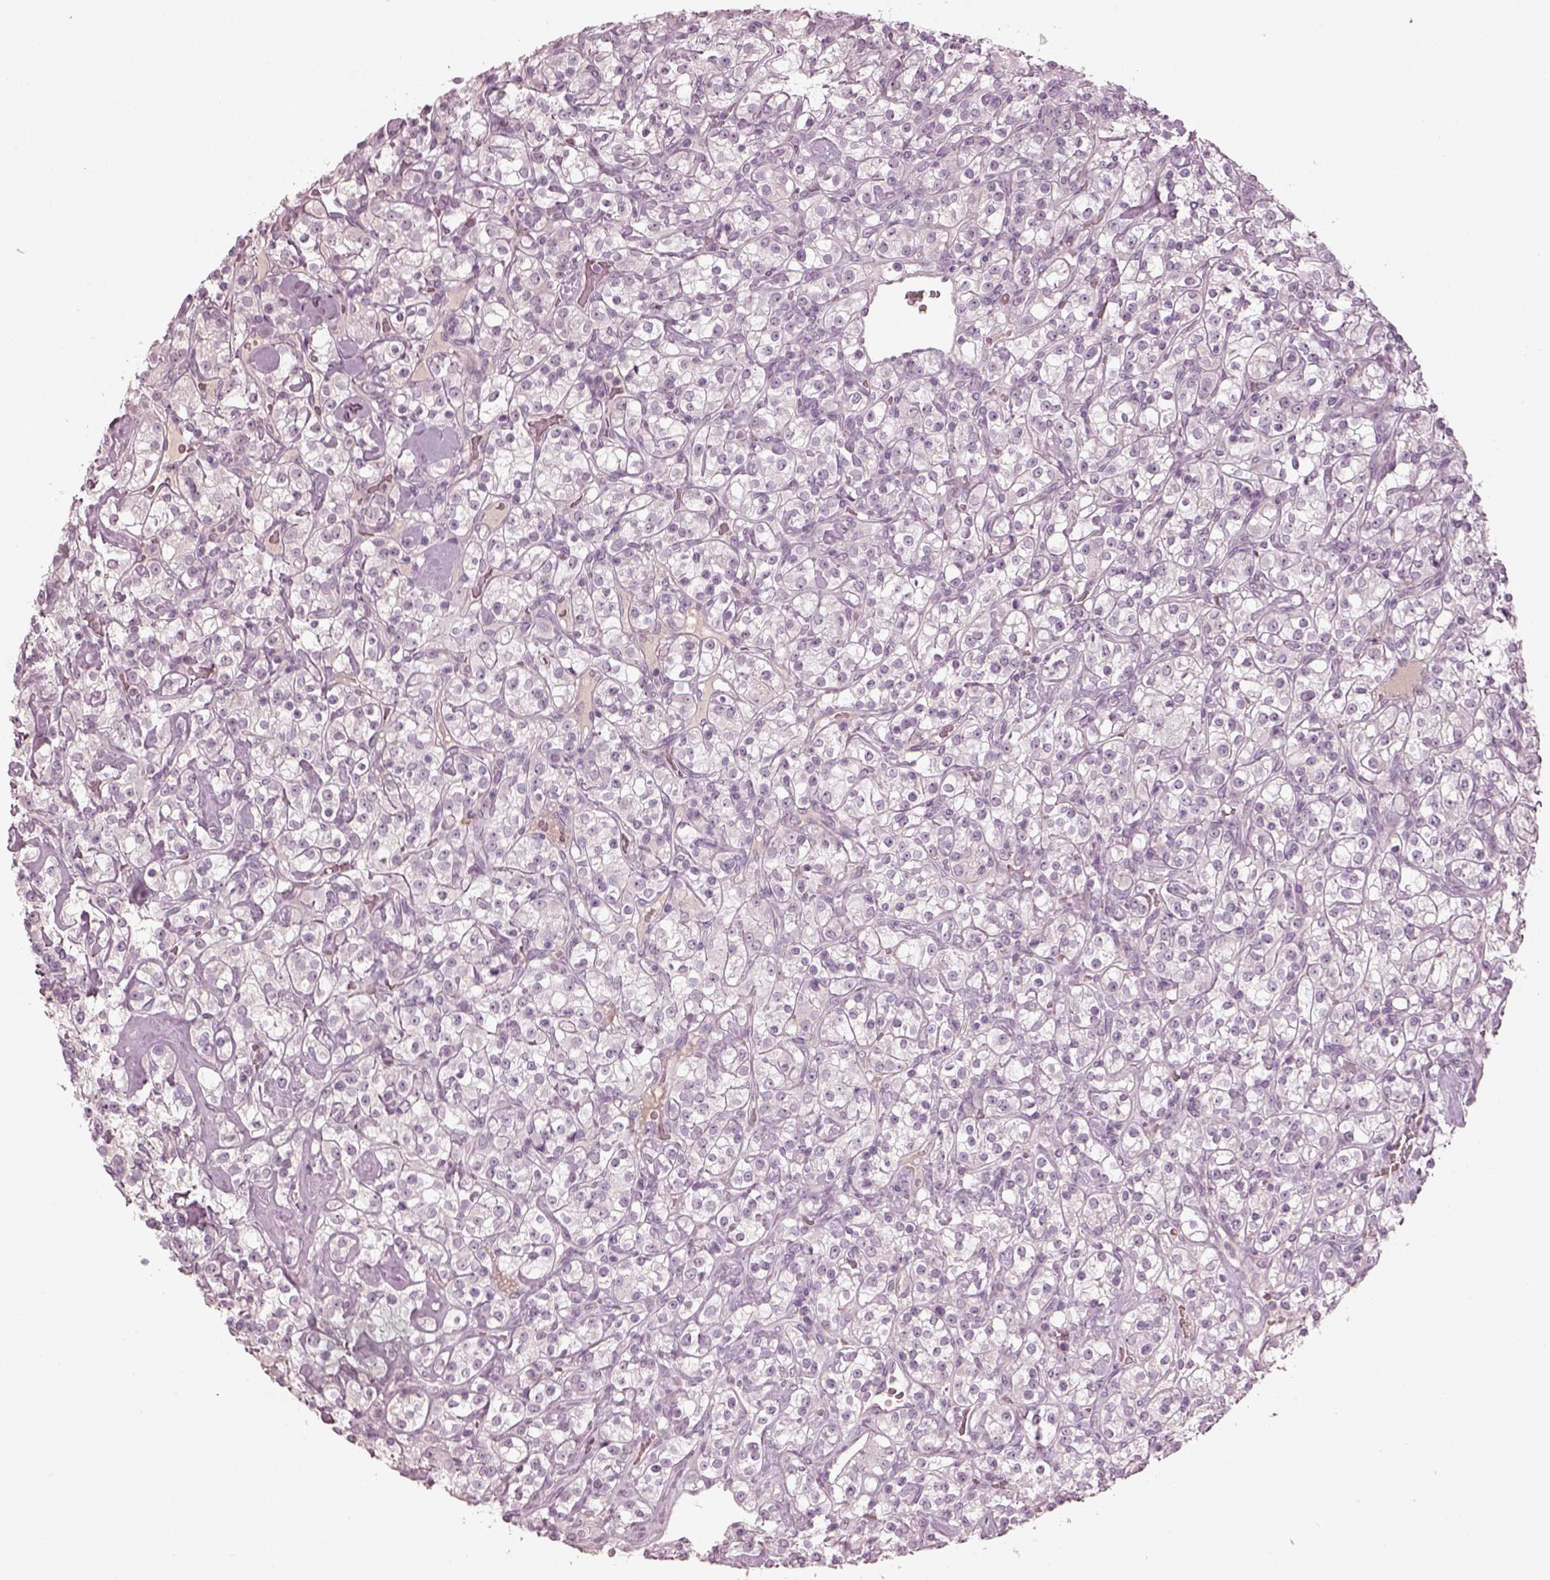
{"staining": {"intensity": "negative", "quantity": "none", "location": "none"}, "tissue": "renal cancer", "cell_type": "Tumor cells", "image_type": "cancer", "snomed": [{"axis": "morphology", "description": "Adenocarcinoma, NOS"}, {"axis": "topography", "description": "Kidney"}], "caption": "Immunohistochemistry (IHC) of human adenocarcinoma (renal) reveals no expression in tumor cells.", "gene": "SPATA6L", "patient": {"sex": "male", "age": 77}}